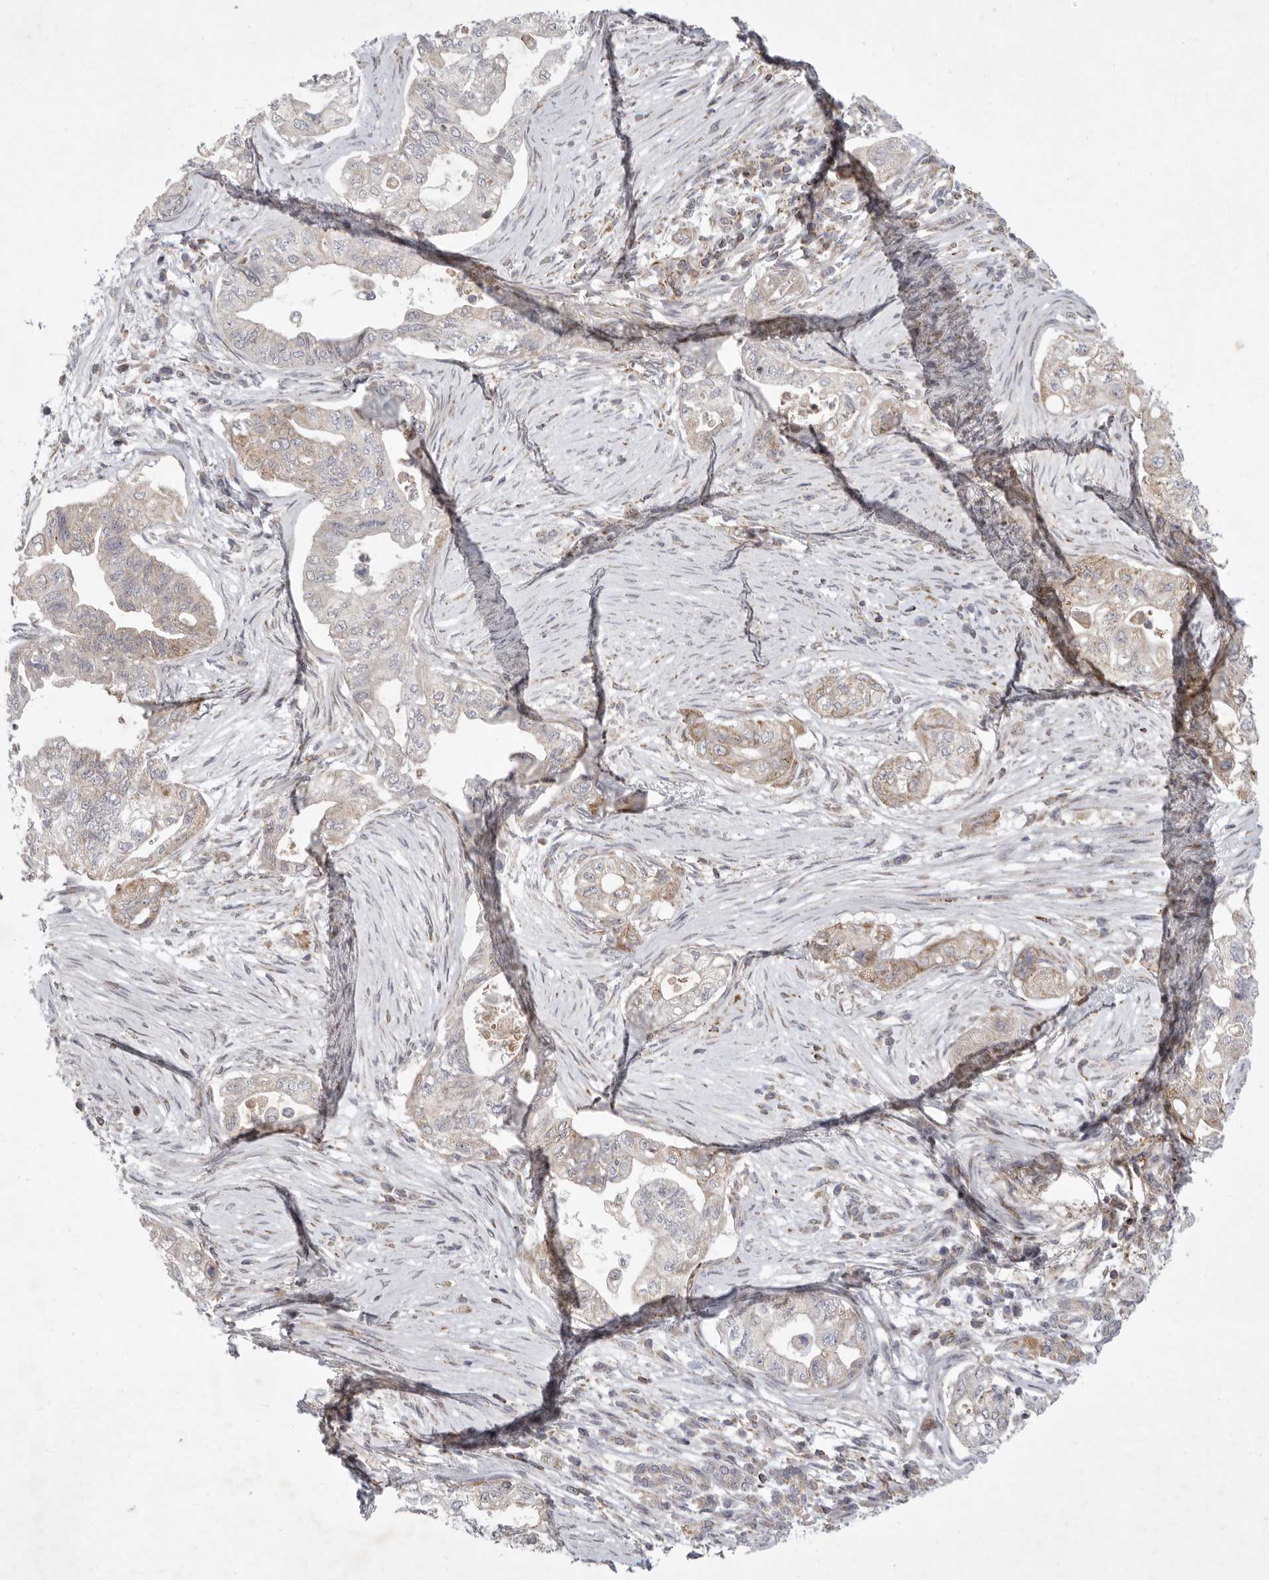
{"staining": {"intensity": "weak", "quantity": "<25%", "location": "cytoplasmic/membranous"}, "tissue": "pancreatic cancer", "cell_type": "Tumor cells", "image_type": "cancer", "snomed": [{"axis": "morphology", "description": "Adenocarcinoma, NOS"}, {"axis": "topography", "description": "Pancreas"}], "caption": "An IHC photomicrograph of pancreatic adenocarcinoma is shown. There is no staining in tumor cells of pancreatic adenocarcinoma.", "gene": "MPZL1", "patient": {"sex": "male", "age": 72}}